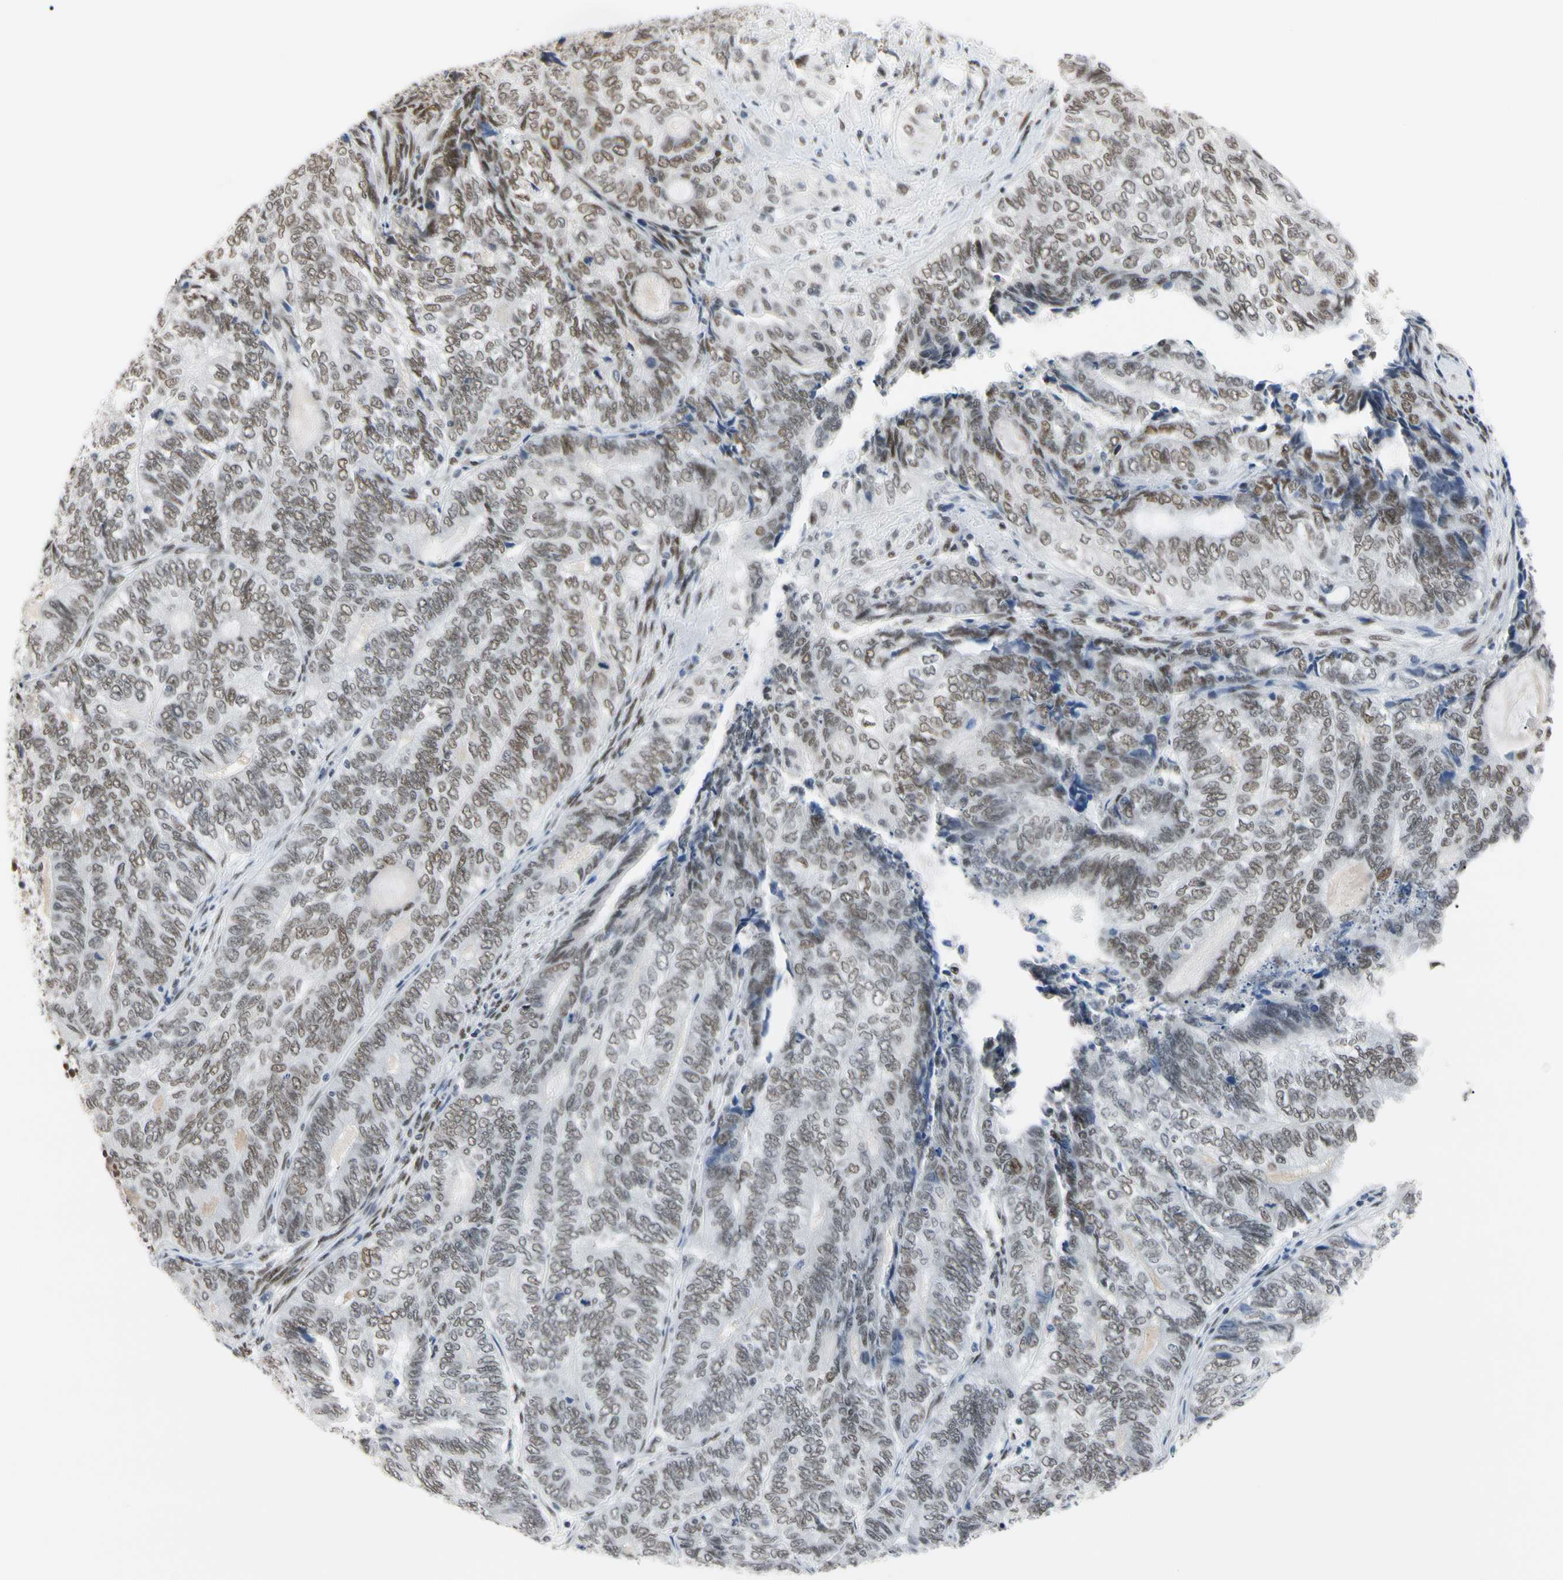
{"staining": {"intensity": "weak", "quantity": "25%-75%", "location": "nuclear"}, "tissue": "endometrial cancer", "cell_type": "Tumor cells", "image_type": "cancer", "snomed": [{"axis": "morphology", "description": "Adenocarcinoma, NOS"}, {"axis": "topography", "description": "Uterus"}, {"axis": "topography", "description": "Endometrium"}], "caption": "There is low levels of weak nuclear positivity in tumor cells of endometrial adenocarcinoma, as demonstrated by immunohistochemical staining (brown color).", "gene": "FAM98B", "patient": {"sex": "female", "age": 70}}